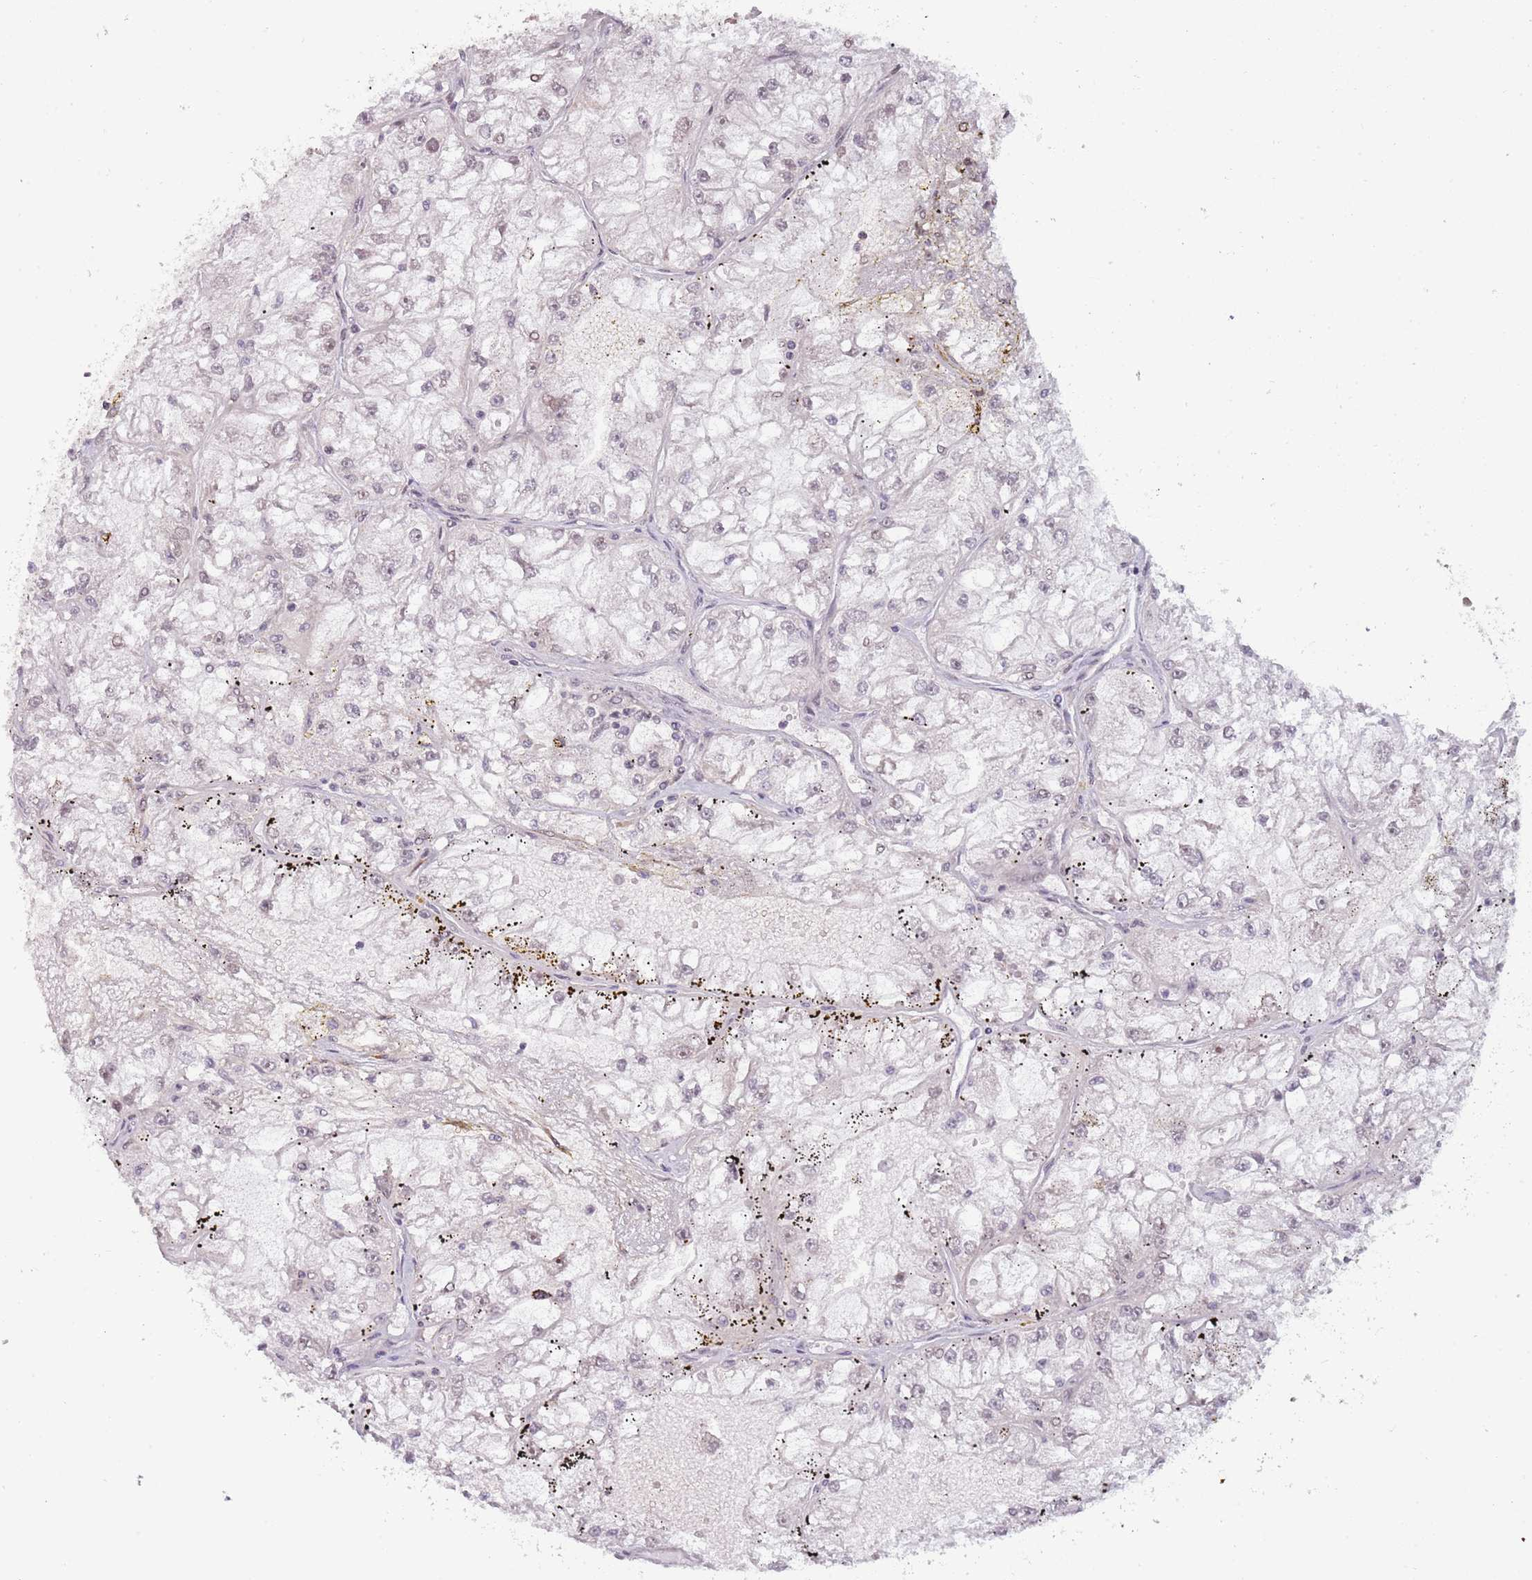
{"staining": {"intensity": "weak", "quantity": "<25%", "location": "nuclear"}, "tissue": "renal cancer", "cell_type": "Tumor cells", "image_type": "cancer", "snomed": [{"axis": "morphology", "description": "Adenocarcinoma, NOS"}, {"axis": "topography", "description": "Kidney"}], "caption": "Tumor cells show no significant staining in renal cancer (adenocarcinoma).", "gene": "BARD1", "patient": {"sex": "female", "age": 72}}